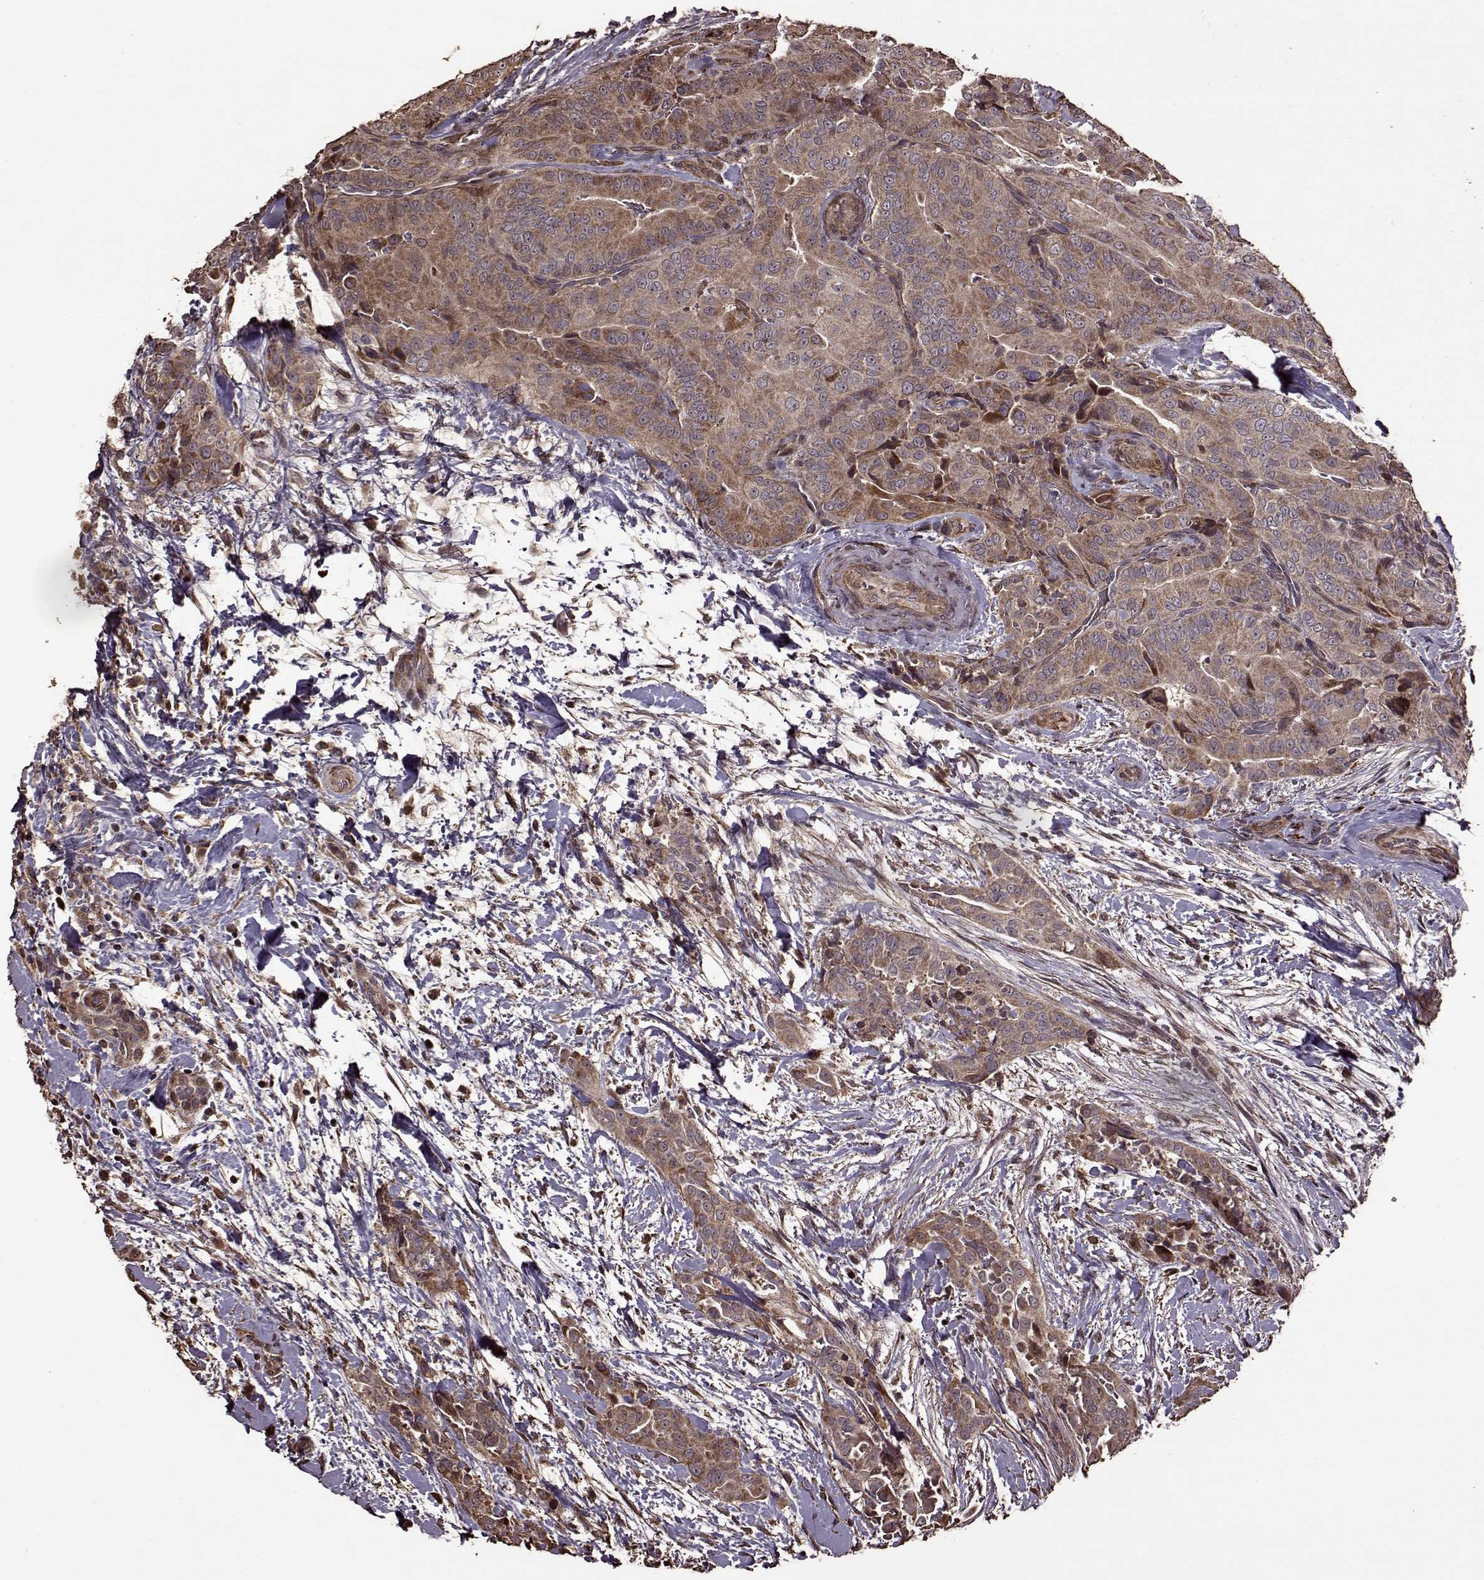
{"staining": {"intensity": "moderate", "quantity": ">75%", "location": "cytoplasmic/membranous"}, "tissue": "thyroid cancer", "cell_type": "Tumor cells", "image_type": "cancer", "snomed": [{"axis": "morphology", "description": "Papillary adenocarcinoma, NOS"}, {"axis": "topography", "description": "Thyroid gland"}], "caption": "Protein expression analysis of thyroid cancer reveals moderate cytoplasmic/membranous expression in about >75% of tumor cells.", "gene": "FBXW11", "patient": {"sex": "male", "age": 61}}